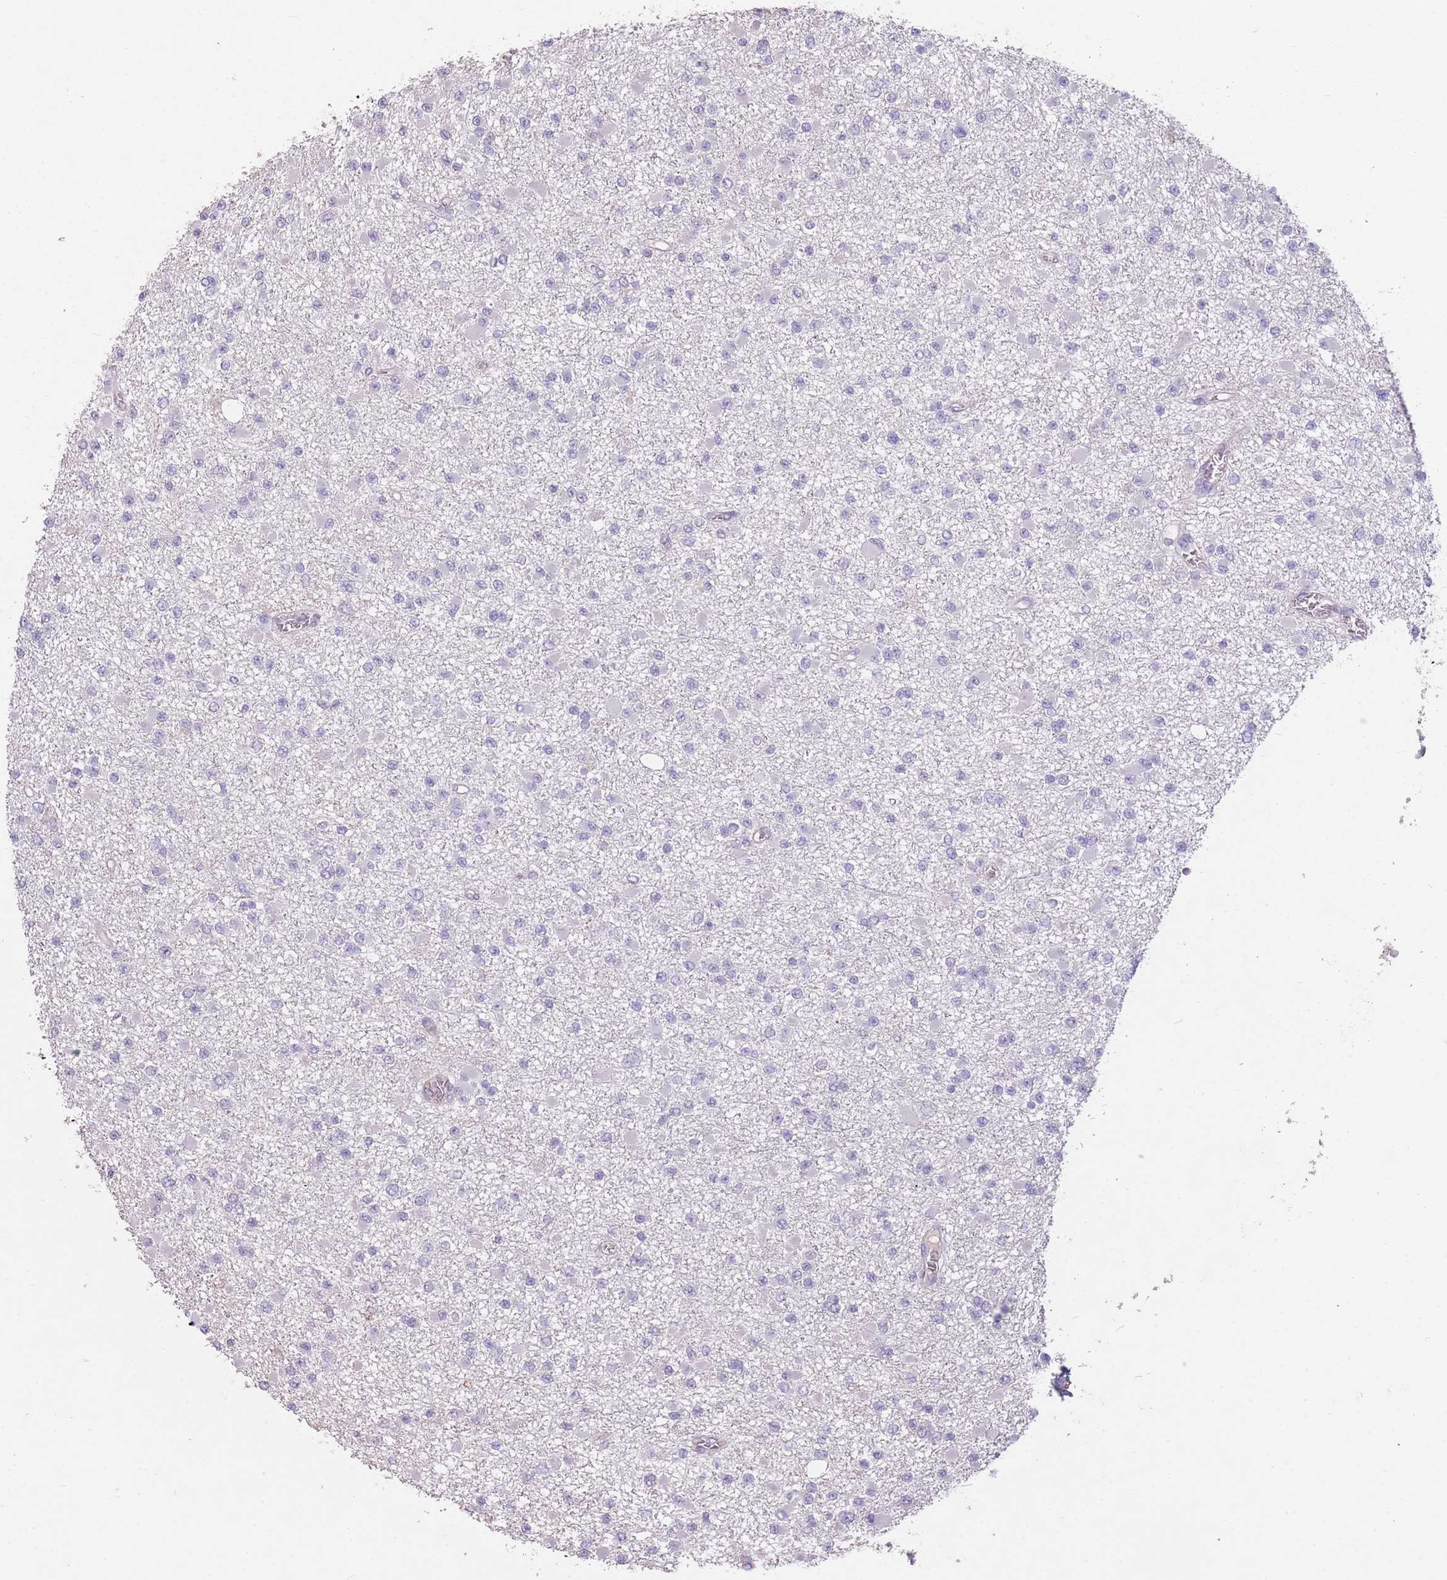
{"staining": {"intensity": "negative", "quantity": "none", "location": "none"}, "tissue": "glioma", "cell_type": "Tumor cells", "image_type": "cancer", "snomed": [{"axis": "morphology", "description": "Glioma, malignant, Low grade"}, {"axis": "topography", "description": "Brain"}], "caption": "This histopathology image is of glioma stained with IHC to label a protein in brown with the nuclei are counter-stained blue. There is no staining in tumor cells.", "gene": "RSPH10B", "patient": {"sex": "female", "age": 22}}